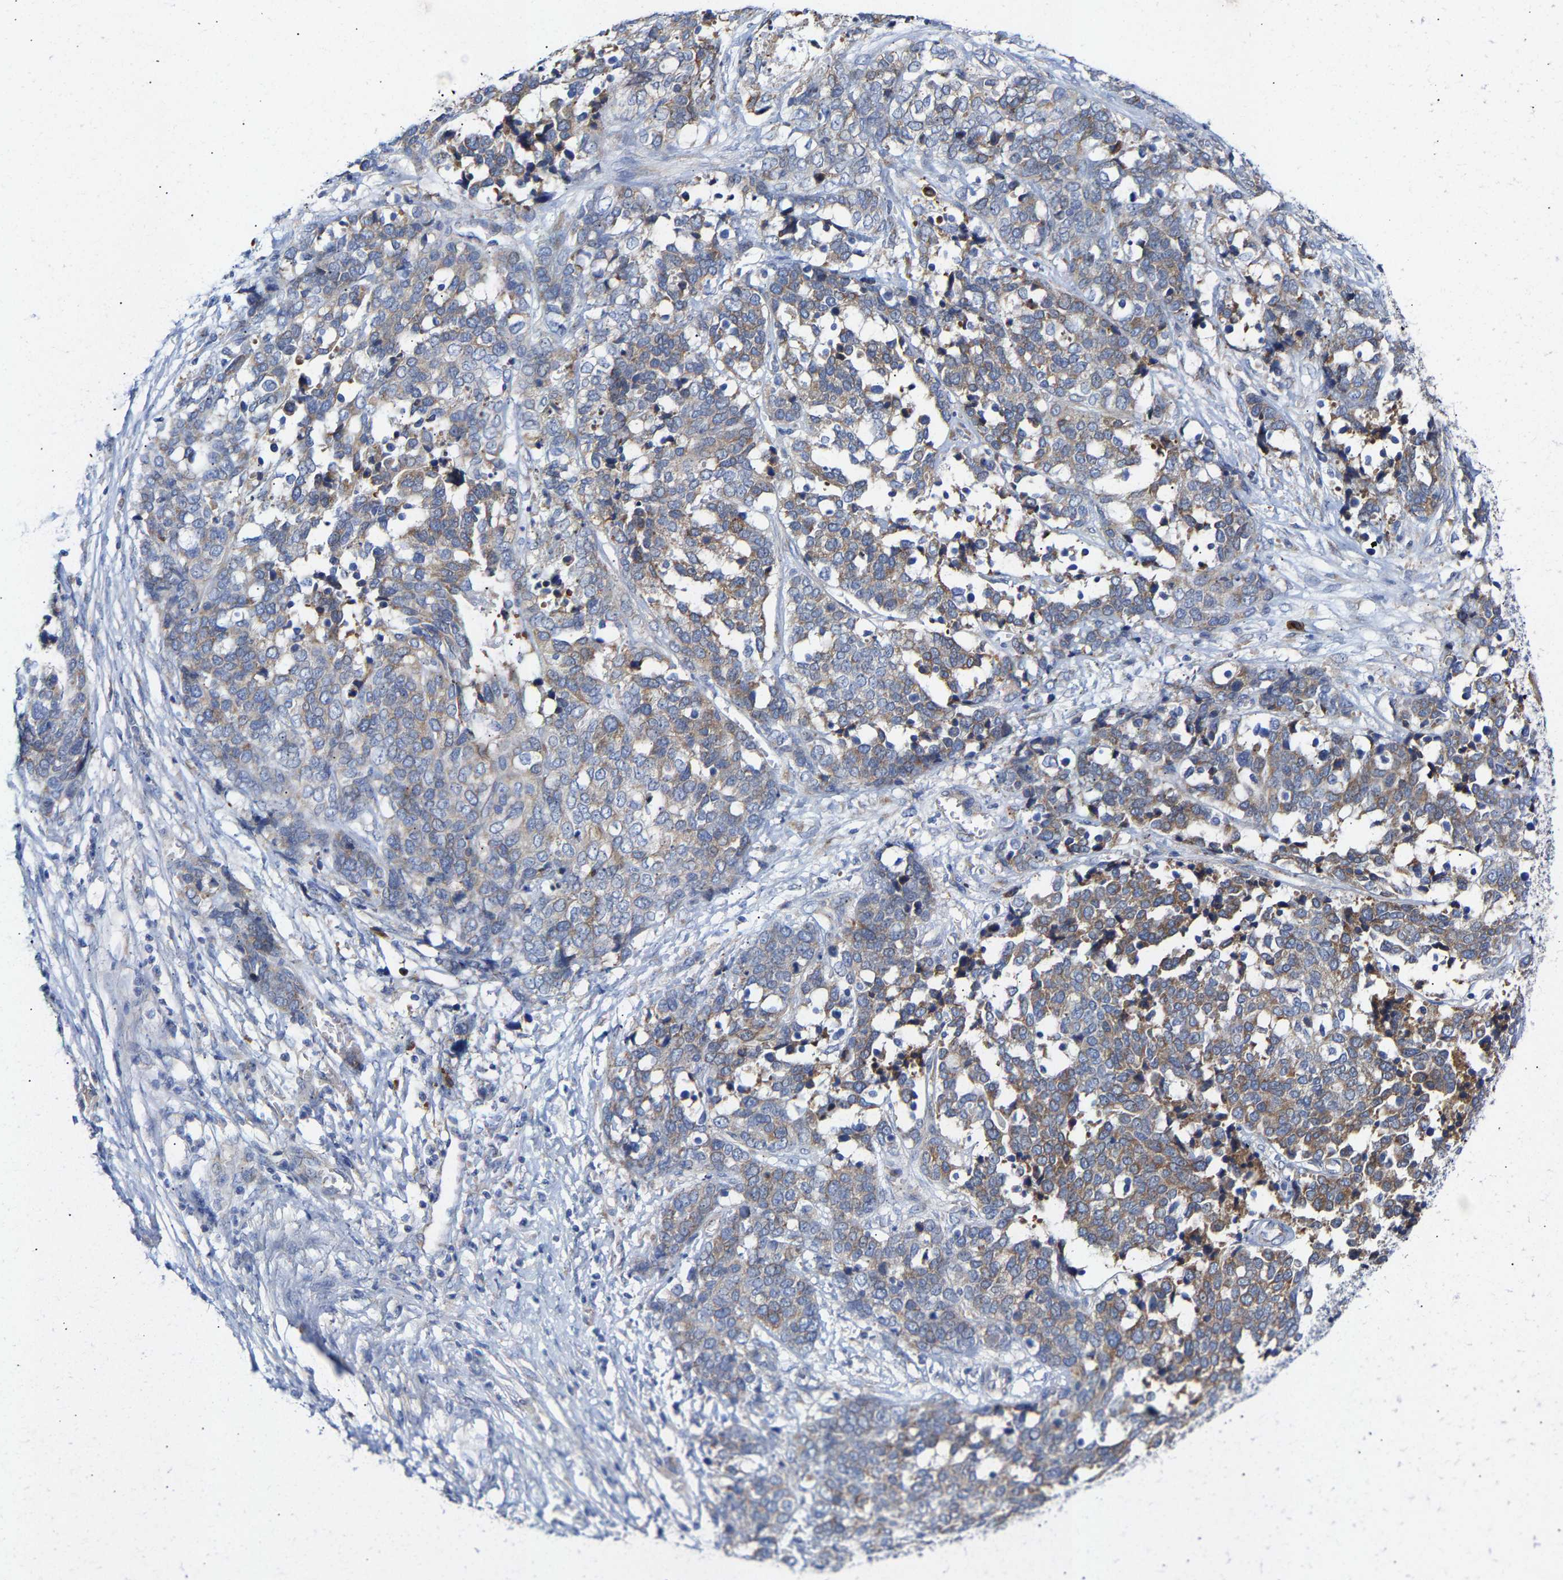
{"staining": {"intensity": "weak", "quantity": "25%-75%", "location": "cytoplasmic/membranous"}, "tissue": "ovarian cancer", "cell_type": "Tumor cells", "image_type": "cancer", "snomed": [{"axis": "morphology", "description": "Cystadenocarcinoma, serous, NOS"}, {"axis": "topography", "description": "Ovary"}], "caption": "The immunohistochemical stain highlights weak cytoplasmic/membranous expression in tumor cells of ovarian cancer tissue.", "gene": "PPP1R15A", "patient": {"sex": "female", "age": 44}}